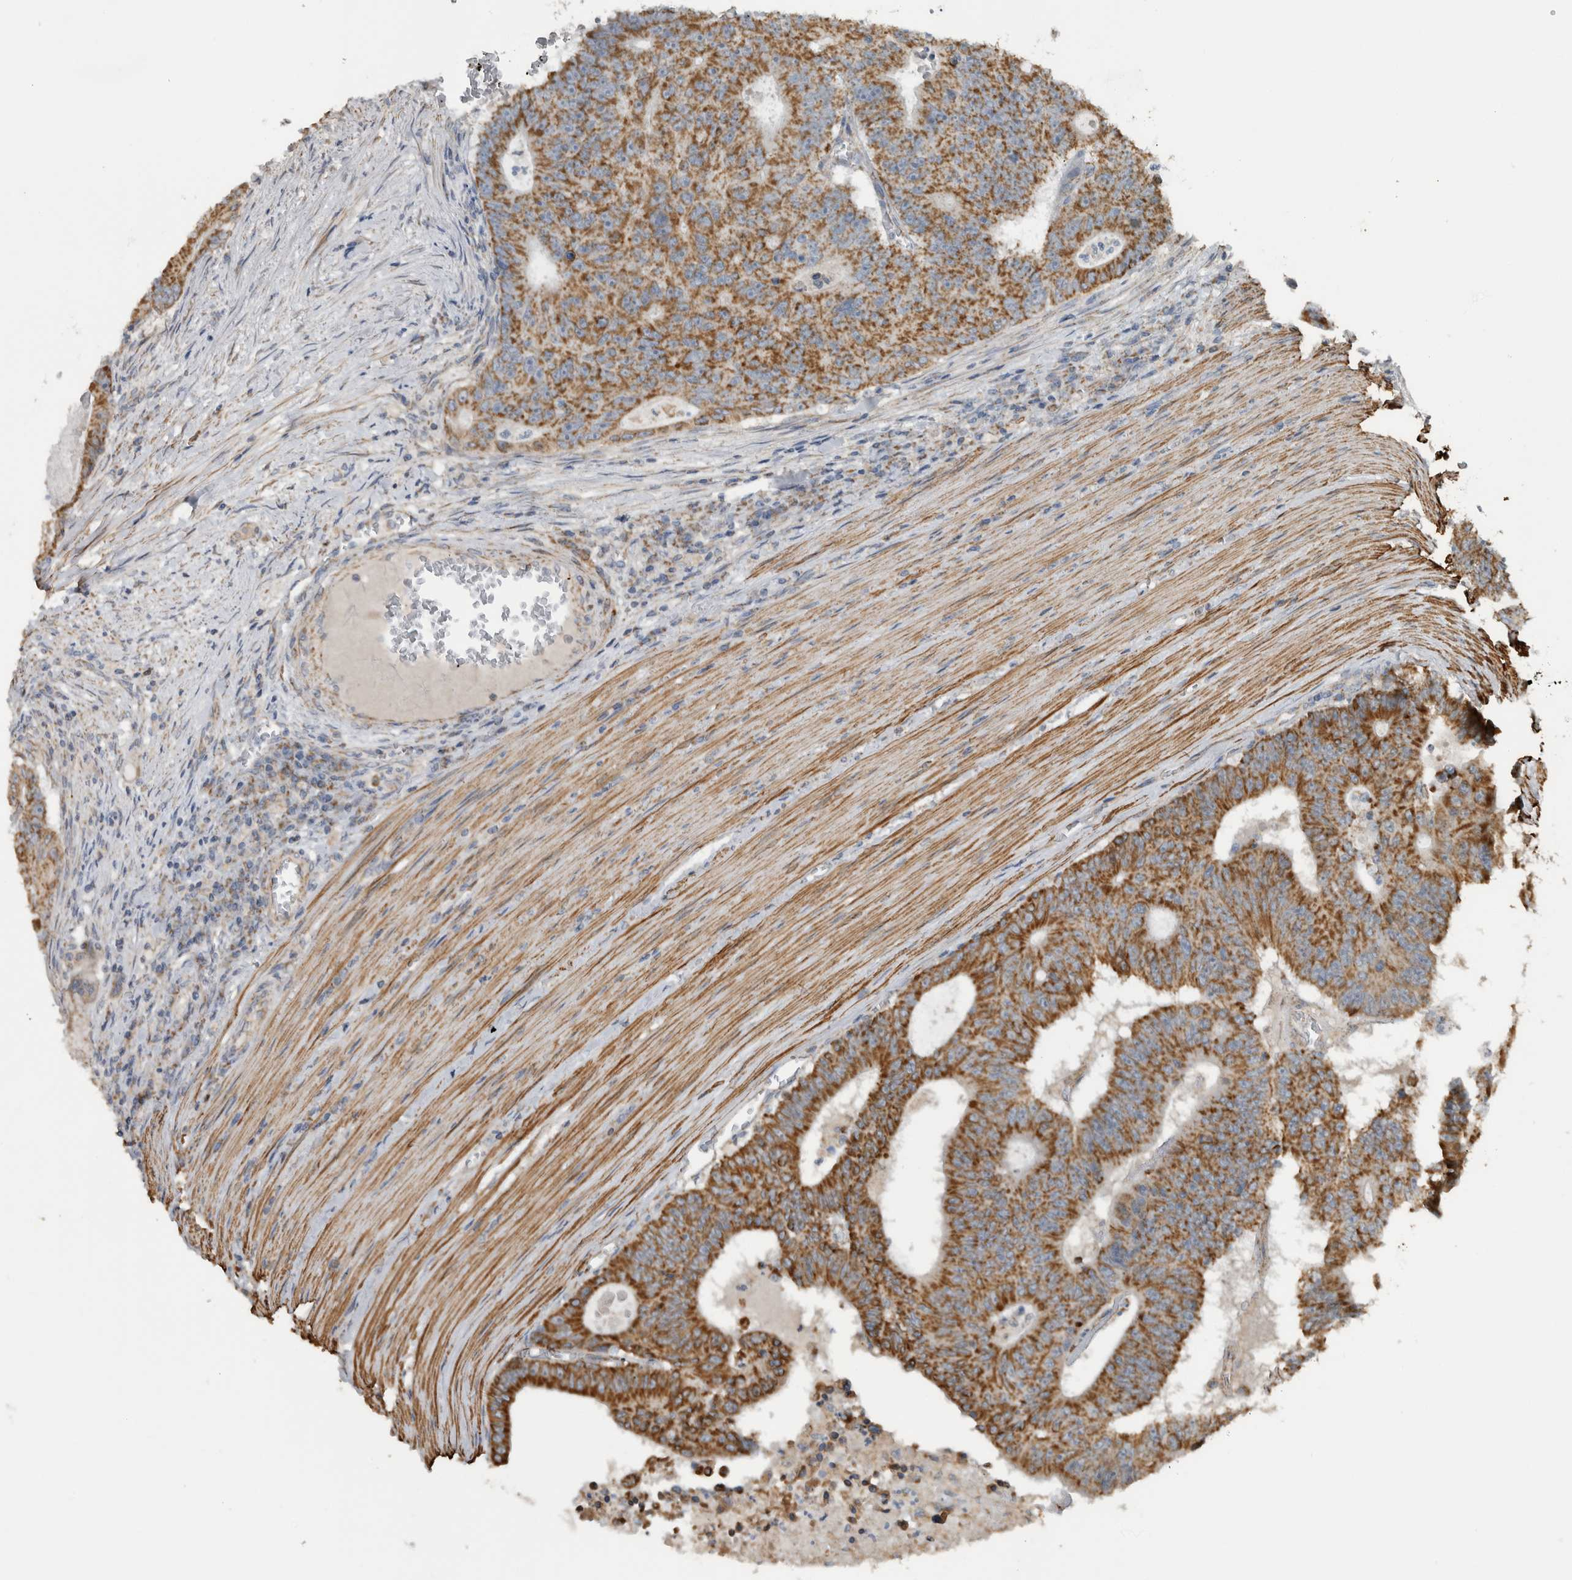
{"staining": {"intensity": "strong", "quantity": ">75%", "location": "cytoplasmic/membranous"}, "tissue": "colorectal cancer", "cell_type": "Tumor cells", "image_type": "cancer", "snomed": [{"axis": "morphology", "description": "Adenocarcinoma, NOS"}, {"axis": "topography", "description": "Colon"}], "caption": "Immunohistochemical staining of colorectal cancer demonstrates high levels of strong cytoplasmic/membranous staining in approximately >75% of tumor cells.", "gene": "ARMC1", "patient": {"sex": "male", "age": 87}}